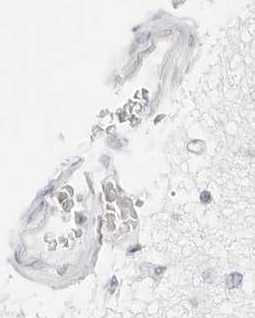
{"staining": {"intensity": "negative", "quantity": "none", "location": "none"}, "tissue": "hippocampus", "cell_type": "Glial cells", "image_type": "normal", "snomed": [{"axis": "morphology", "description": "Normal tissue, NOS"}, {"axis": "topography", "description": "Hippocampus"}], "caption": "Protein analysis of benign hippocampus shows no significant positivity in glial cells.", "gene": "CDH1", "patient": {"sex": "female", "age": 54}}